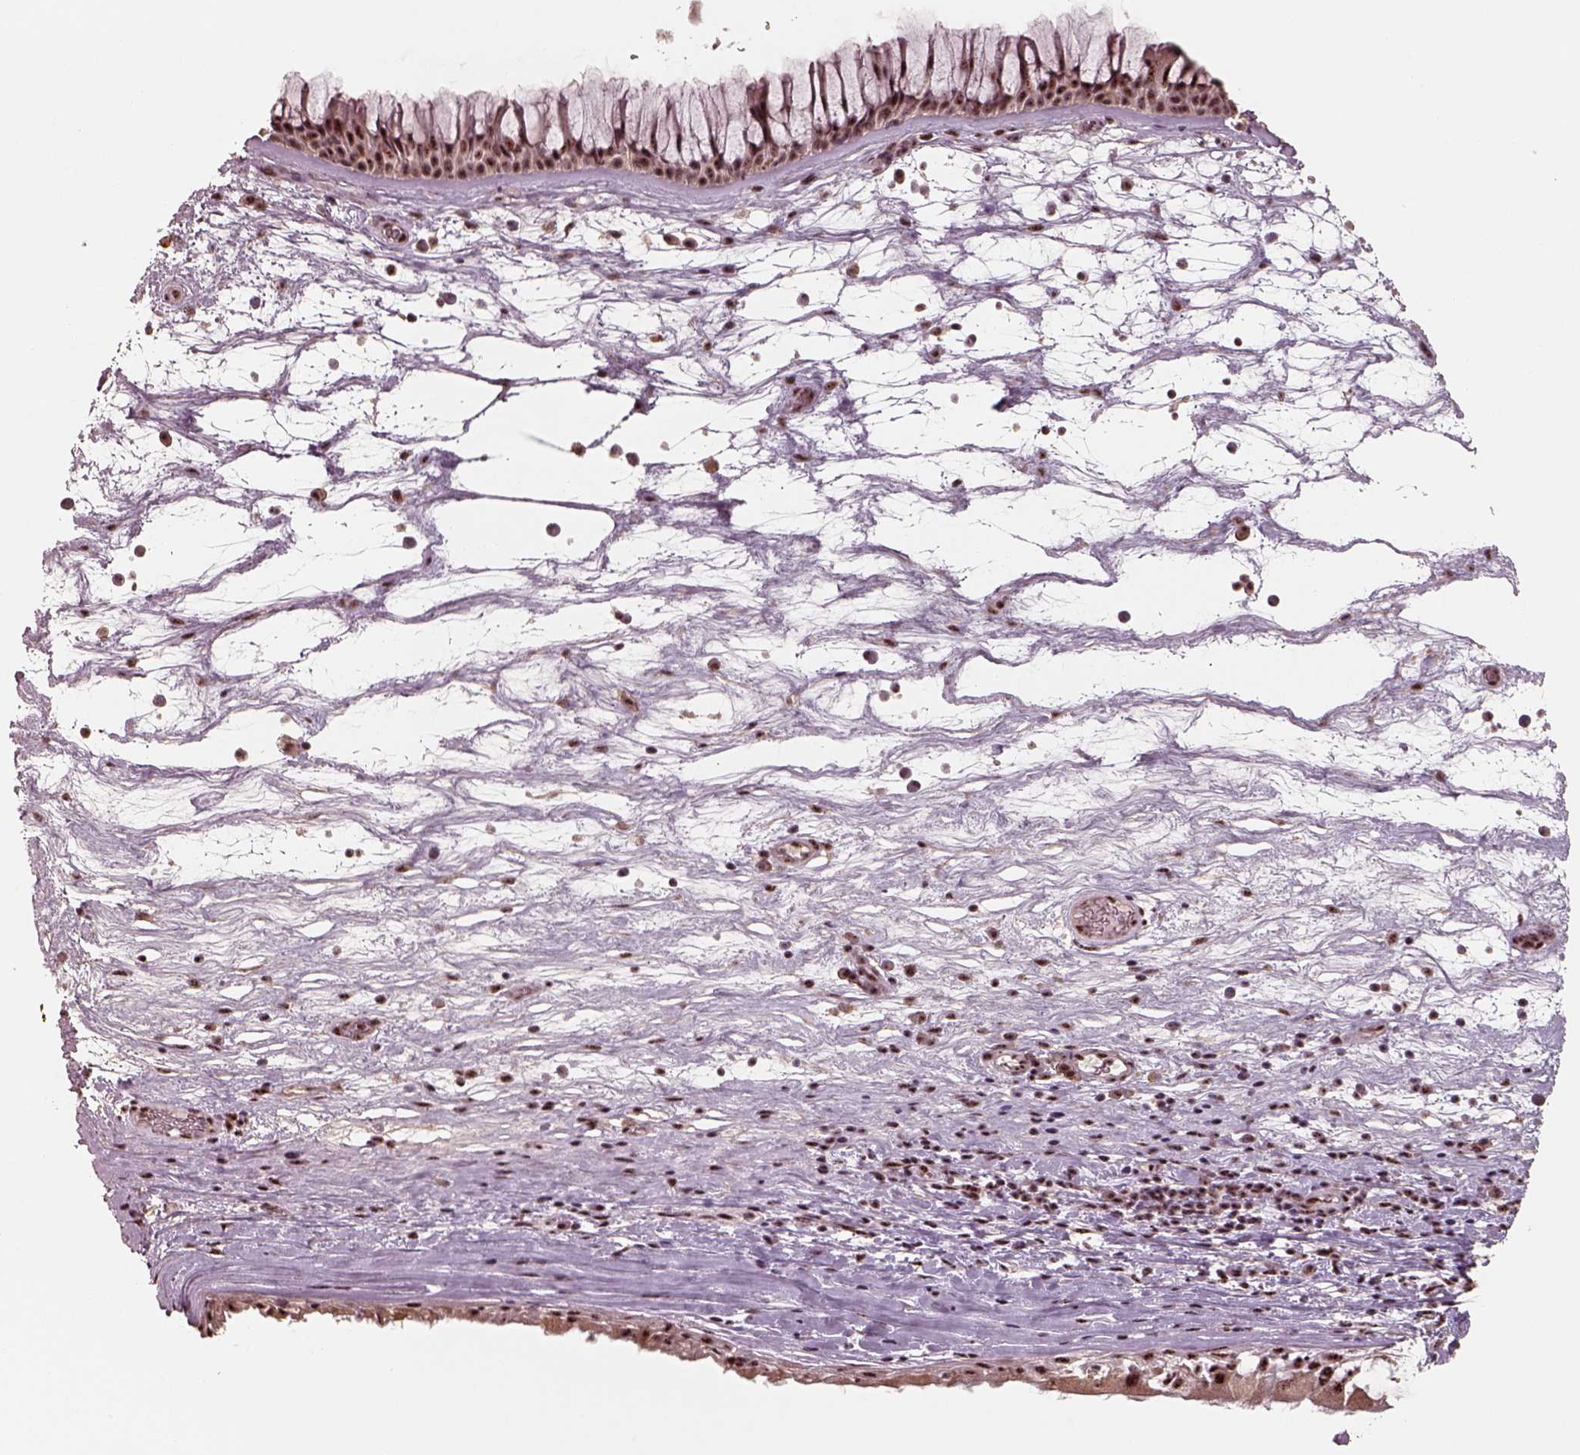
{"staining": {"intensity": "strong", "quantity": ">75%", "location": "nuclear"}, "tissue": "nasopharynx", "cell_type": "Respiratory epithelial cells", "image_type": "normal", "snomed": [{"axis": "morphology", "description": "Normal tissue, NOS"}, {"axis": "topography", "description": "Nasopharynx"}], "caption": "Immunohistochemistry (IHC) (DAB) staining of normal human nasopharynx demonstrates strong nuclear protein positivity in approximately >75% of respiratory epithelial cells. The protein is shown in brown color, while the nuclei are stained blue.", "gene": "ATXN7L3", "patient": {"sex": "male", "age": 74}}